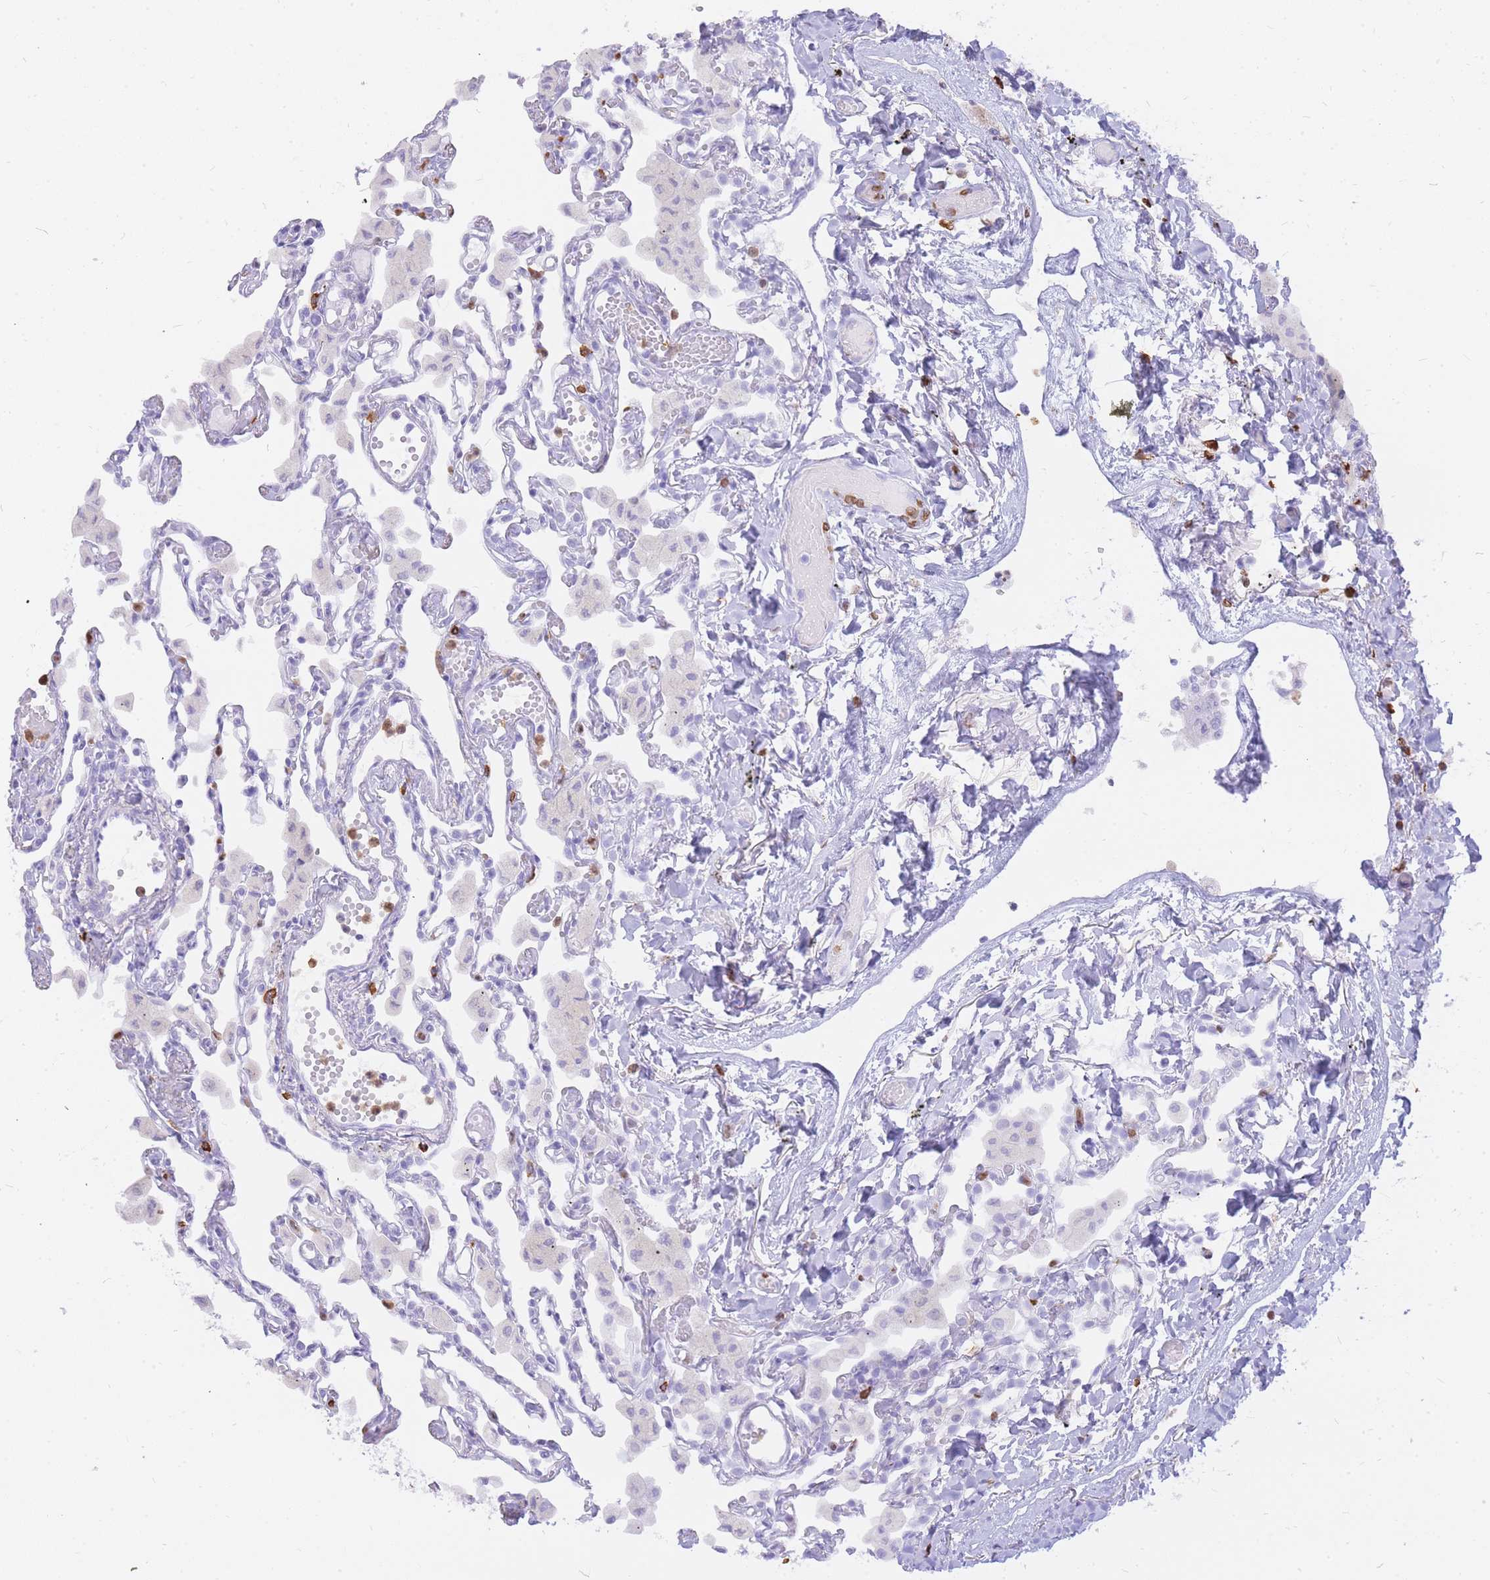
{"staining": {"intensity": "negative", "quantity": "none", "location": "none"}, "tissue": "lung", "cell_type": "Alveolar cells", "image_type": "normal", "snomed": [{"axis": "morphology", "description": "Normal tissue, NOS"}, {"axis": "topography", "description": "Bronchus"}, {"axis": "topography", "description": "Lung"}], "caption": "Alveolar cells are negative for protein expression in unremarkable human lung. The staining is performed using DAB brown chromogen with nuclei counter-stained in using hematoxylin.", "gene": "HERC1", "patient": {"sex": "female", "age": 49}}